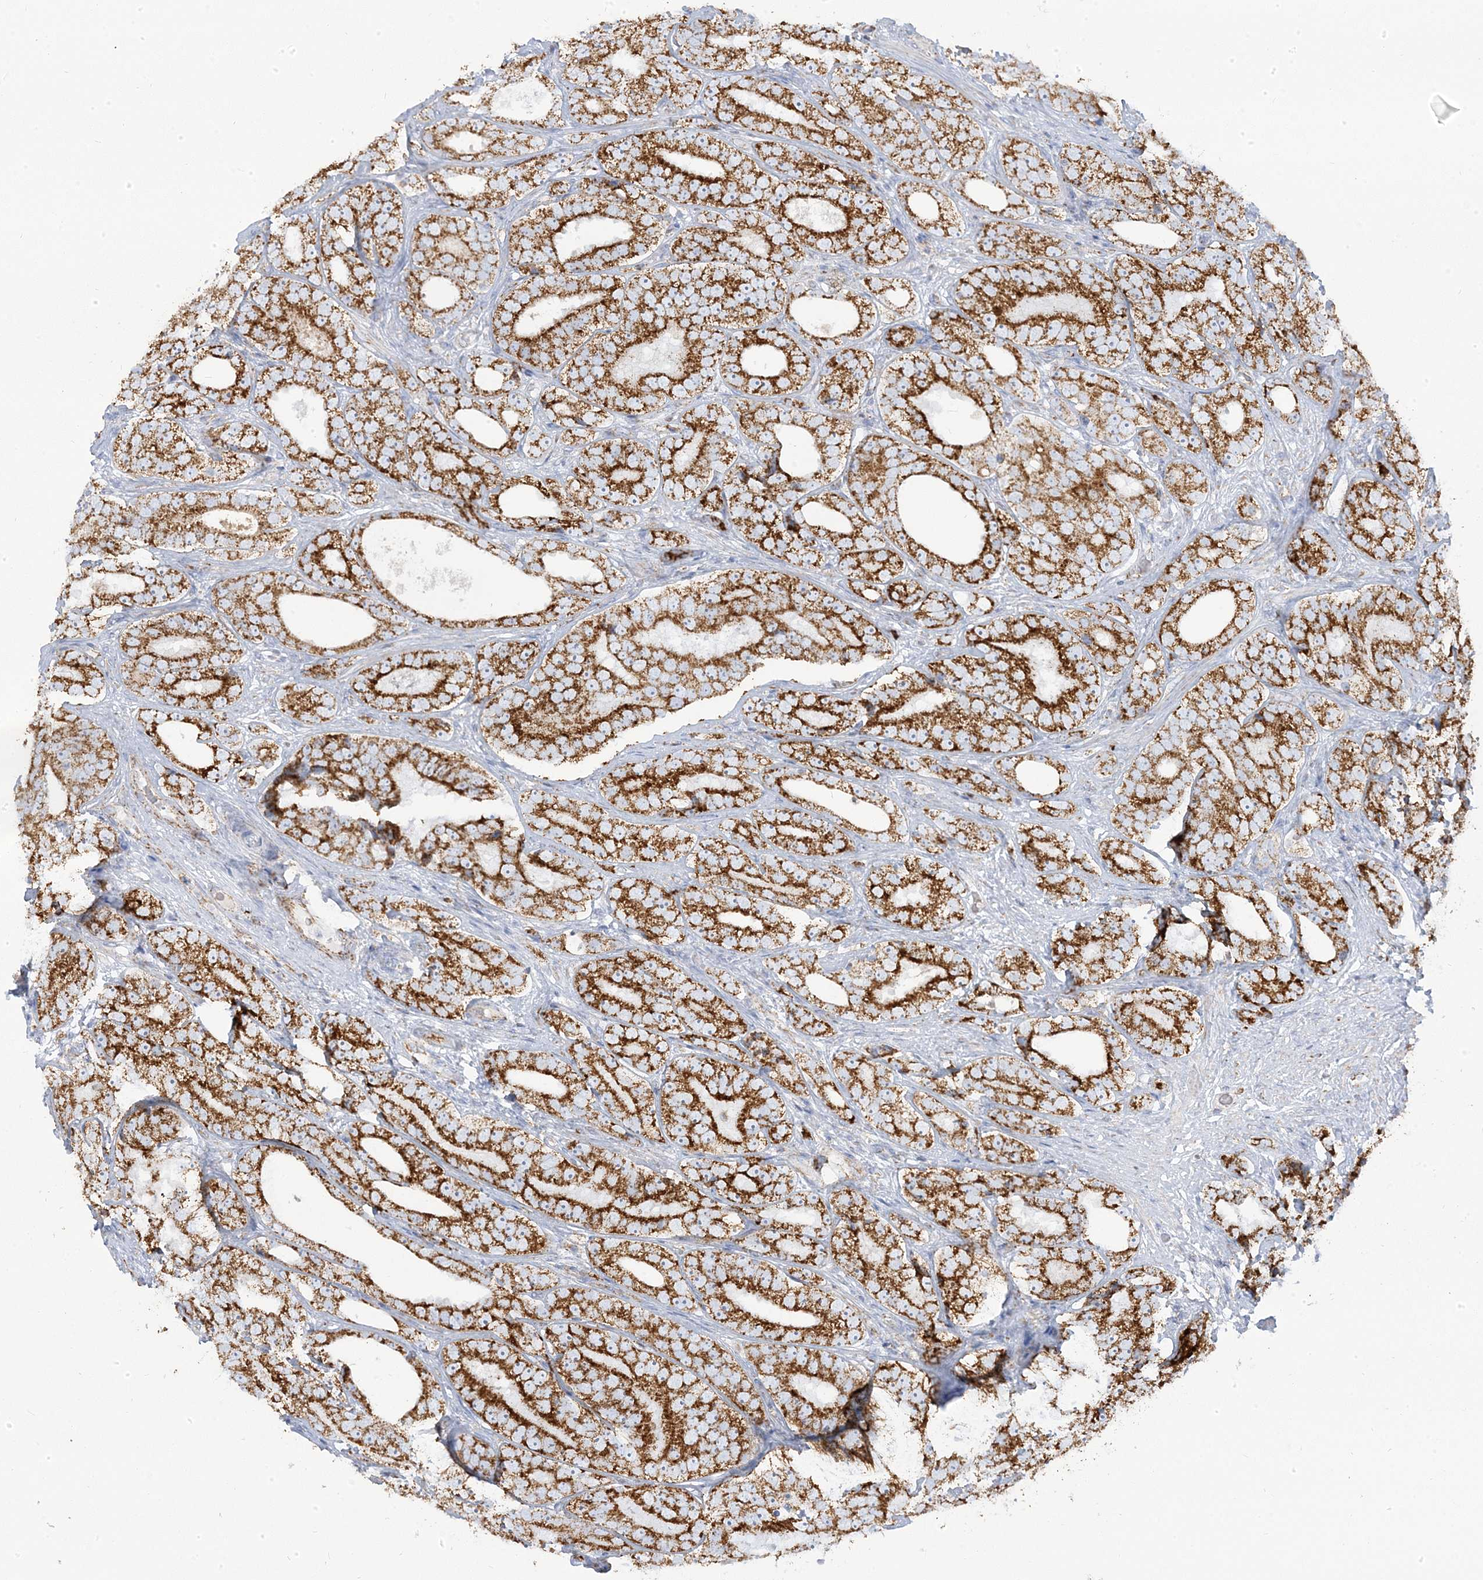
{"staining": {"intensity": "strong", "quantity": ">75%", "location": "cytoplasmic/membranous"}, "tissue": "prostate cancer", "cell_type": "Tumor cells", "image_type": "cancer", "snomed": [{"axis": "morphology", "description": "Adenocarcinoma, High grade"}, {"axis": "topography", "description": "Prostate"}], "caption": "High-magnification brightfield microscopy of adenocarcinoma (high-grade) (prostate) stained with DAB (brown) and counterstained with hematoxylin (blue). tumor cells exhibit strong cytoplasmic/membranous positivity is seen in about>75% of cells.", "gene": "PCCB", "patient": {"sex": "male", "age": 56}}